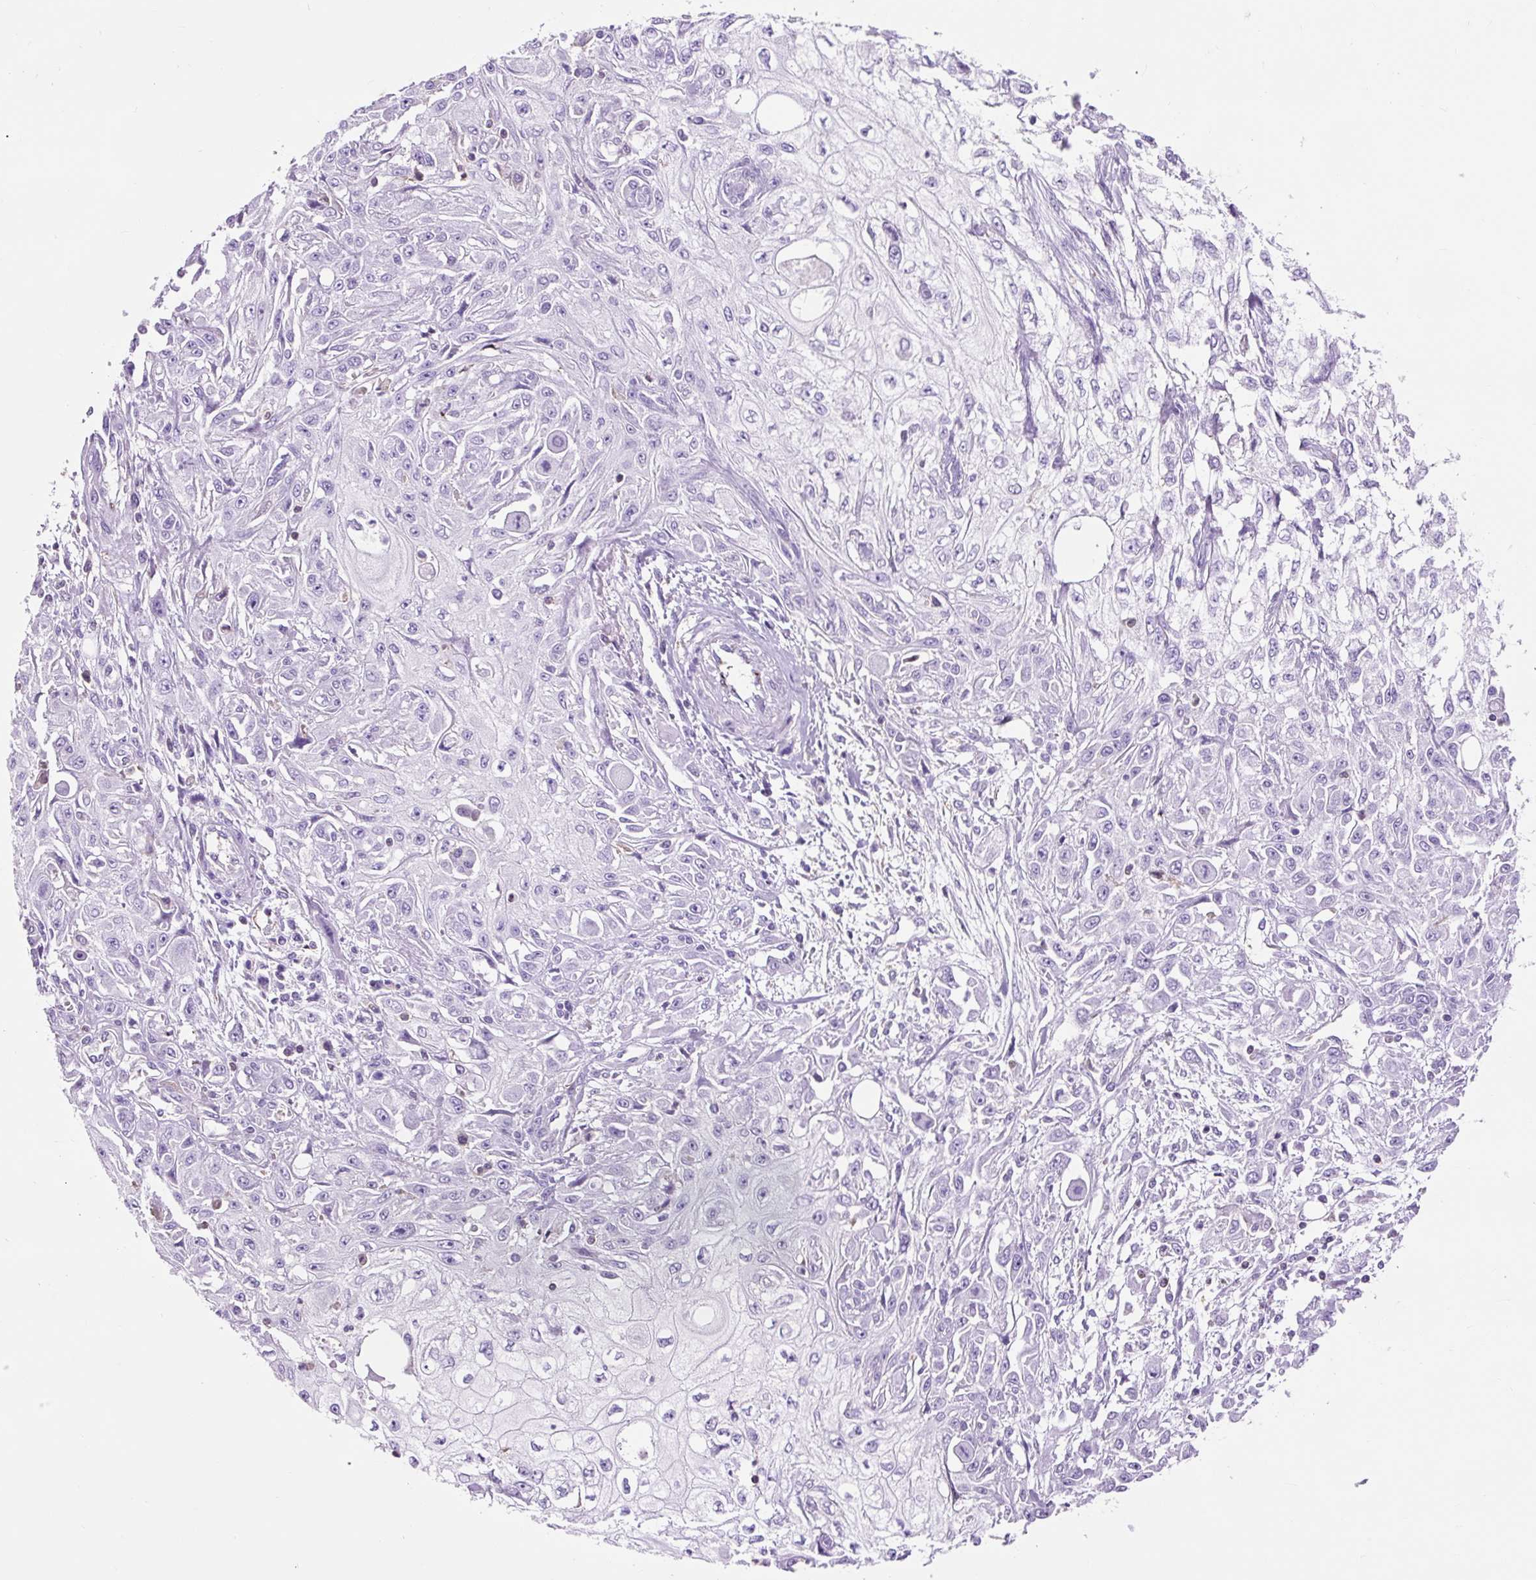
{"staining": {"intensity": "negative", "quantity": "none", "location": "none"}, "tissue": "skin cancer", "cell_type": "Tumor cells", "image_type": "cancer", "snomed": [{"axis": "morphology", "description": "Squamous cell carcinoma, NOS"}, {"axis": "morphology", "description": "Squamous cell carcinoma, metastatic, NOS"}, {"axis": "topography", "description": "Skin"}, {"axis": "topography", "description": "Lymph node"}], "caption": "Tumor cells show no significant expression in skin metastatic squamous cell carcinoma.", "gene": "OR10A7", "patient": {"sex": "male", "age": 75}}